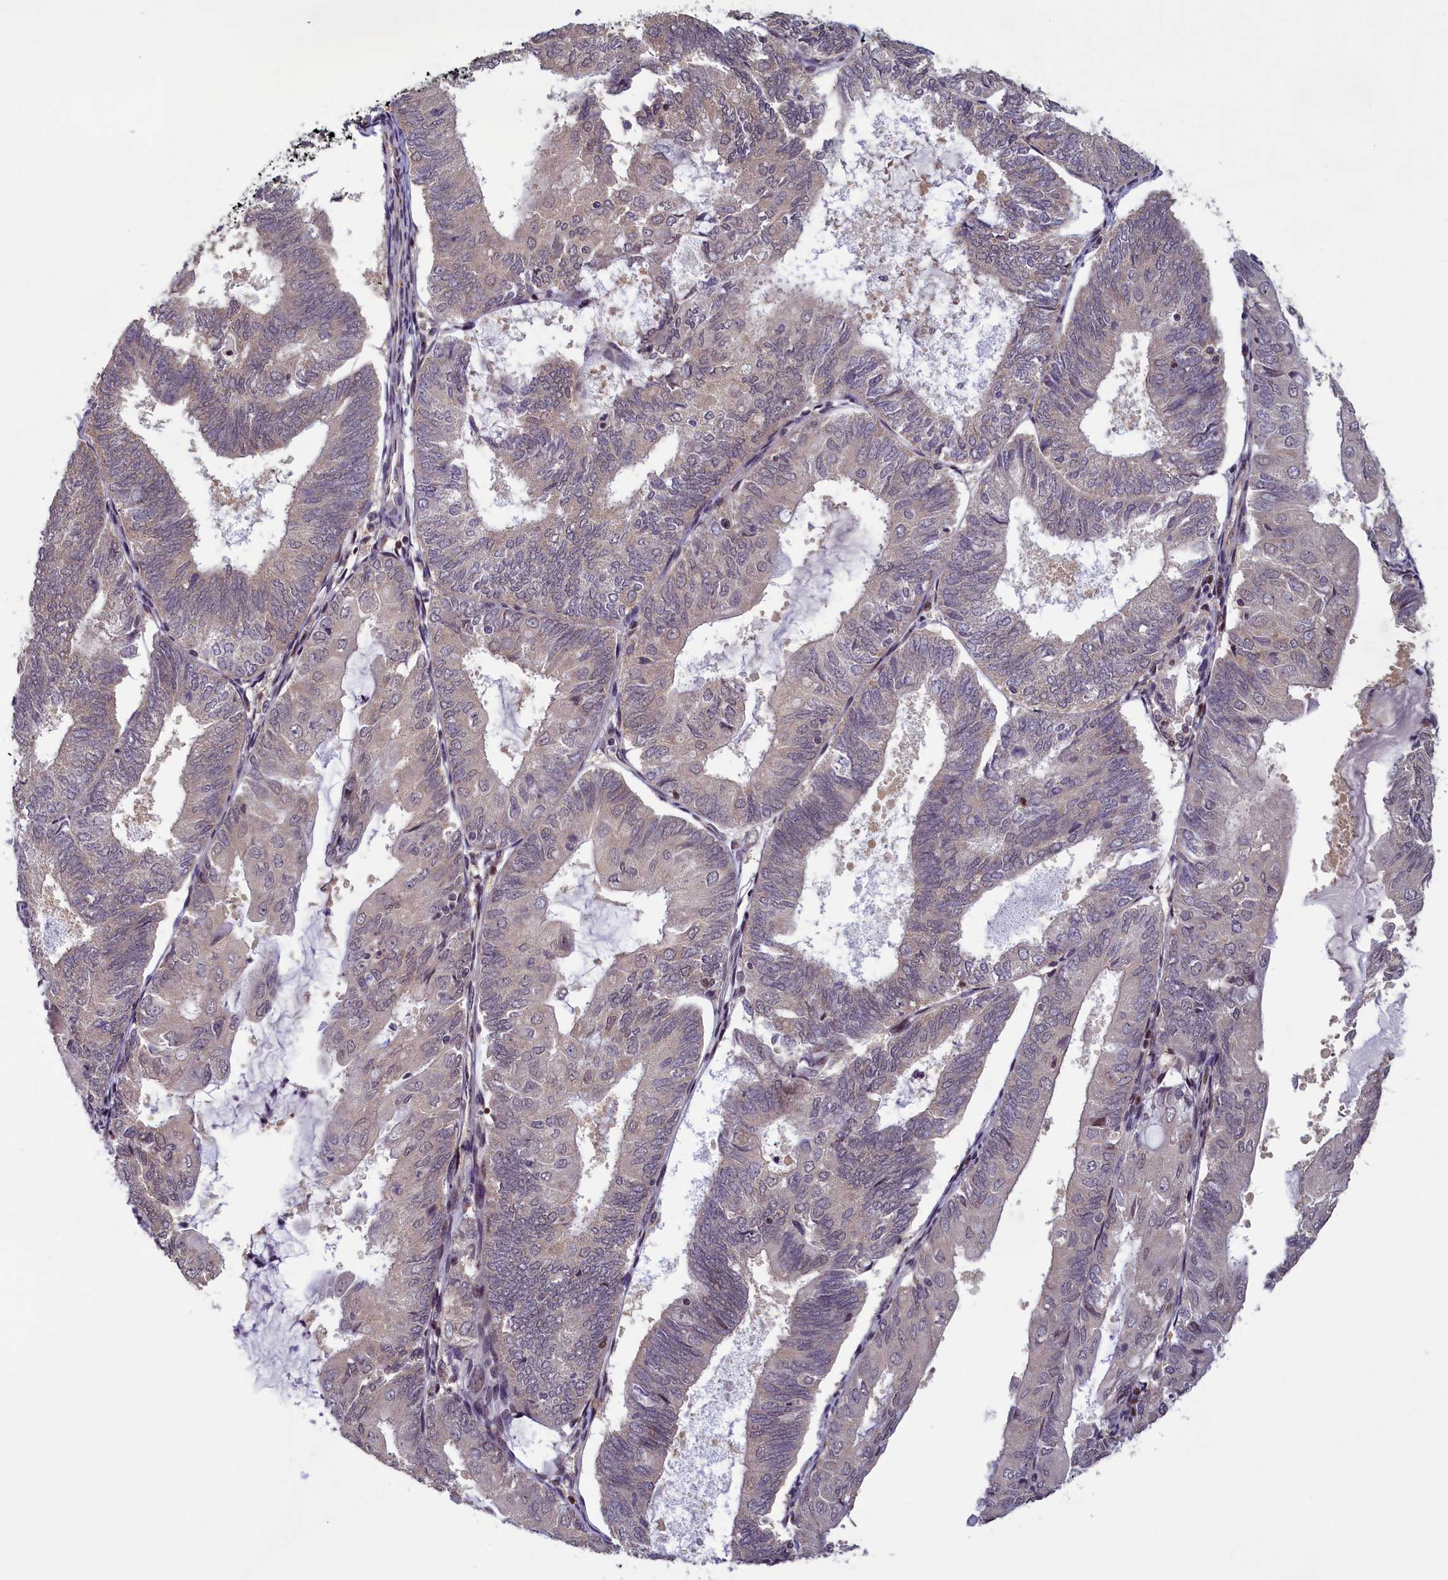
{"staining": {"intensity": "negative", "quantity": "none", "location": "none"}, "tissue": "endometrial cancer", "cell_type": "Tumor cells", "image_type": "cancer", "snomed": [{"axis": "morphology", "description": "Adenocarcinoma, NOS"}, {"axis": "topography", "description": "Endometrium"}], "caption": "The immunohistochemistry photomicrograph has no significant positivity in tumor cells of endometrial cancer (adenocarcinoma) tissue.", "gene": "NUBP1", "patient": {"sex": "female", "age": 81}}